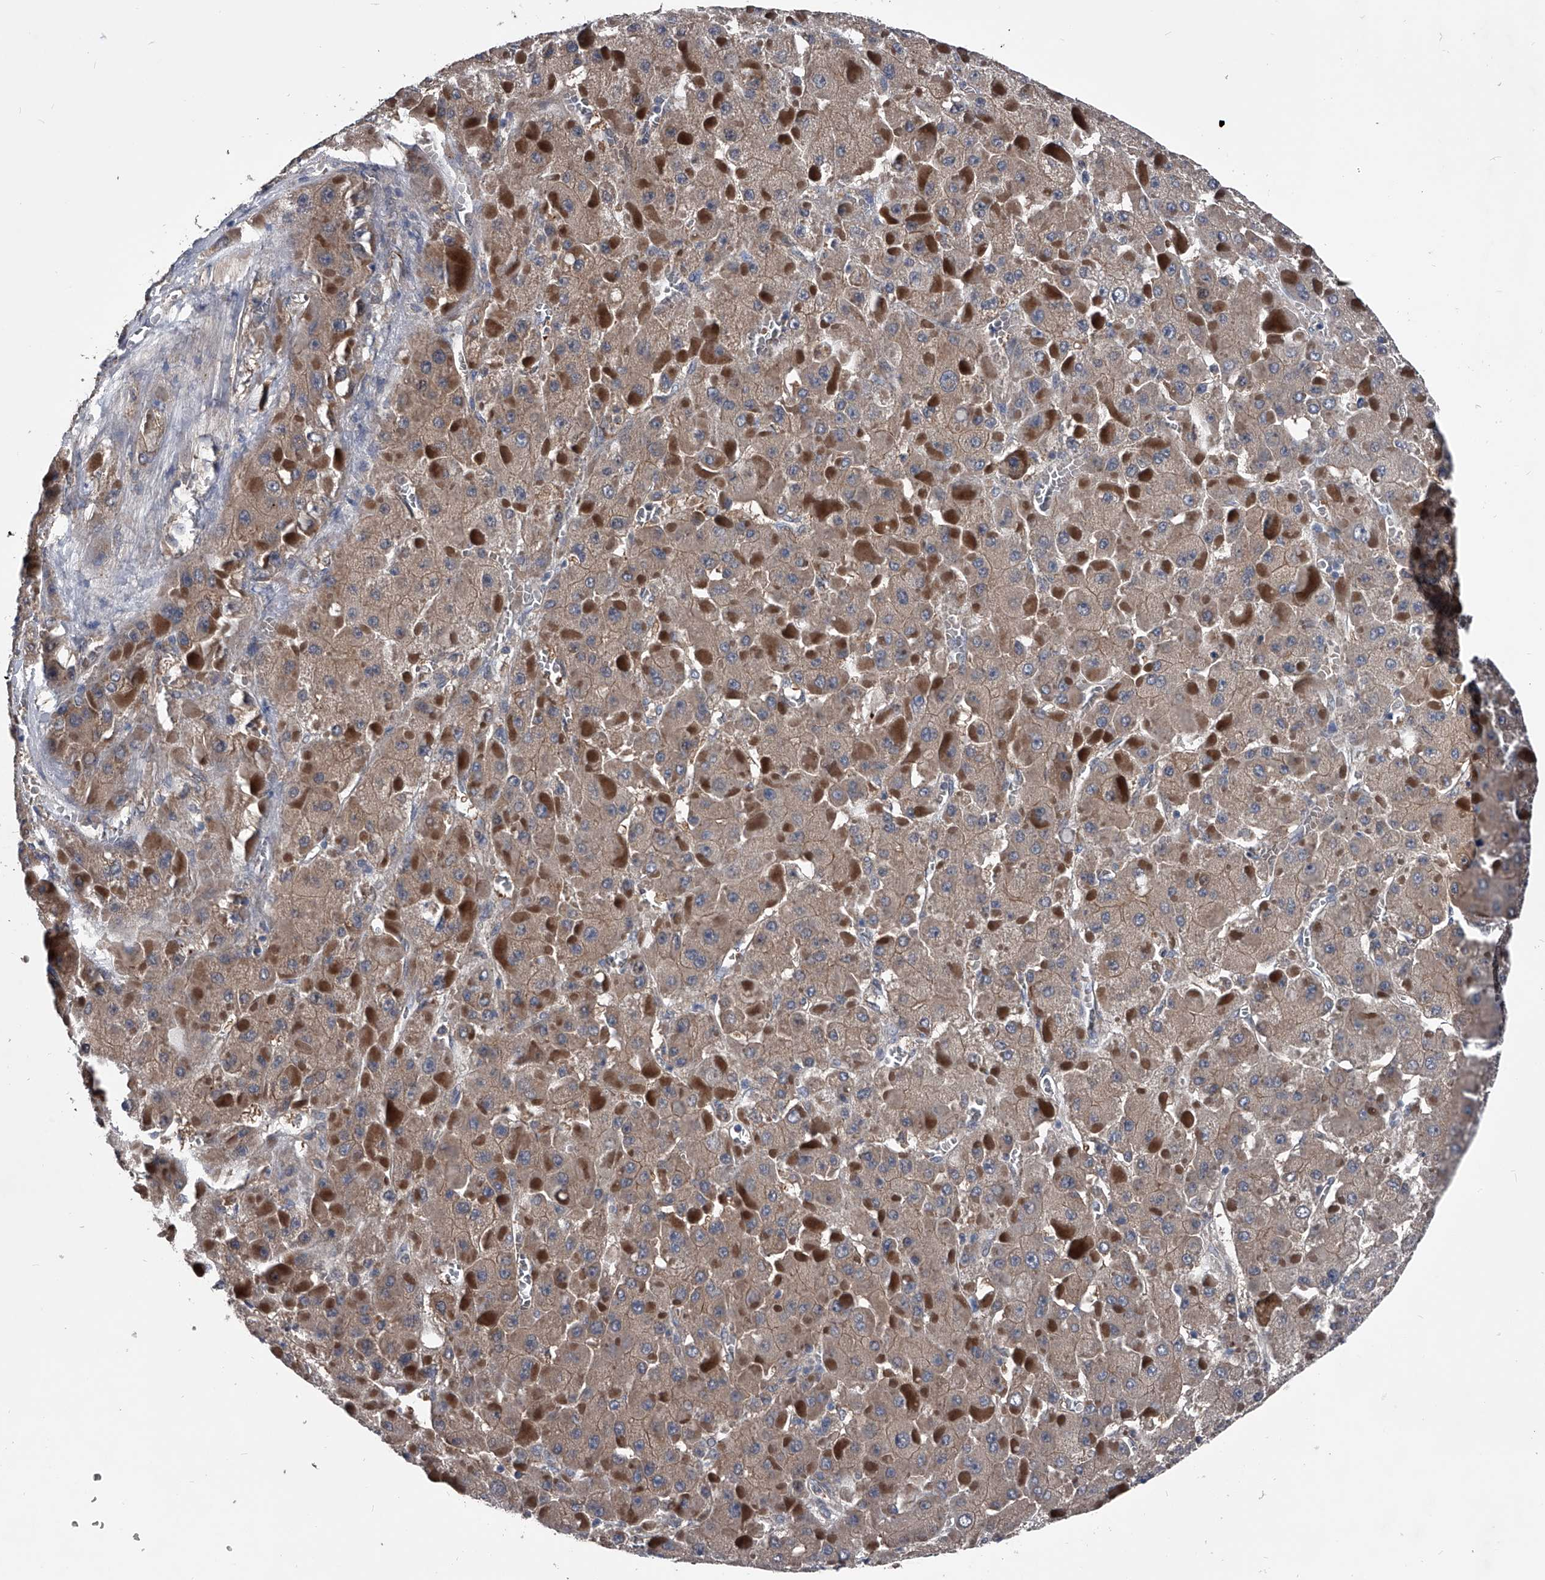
{"staining": {"intensity": "weak", "quantity": ">75%", "location": "cytoplasmic/membranous"}, "tissue": "liver cancer", "cell_type": "Tumor cells", "image_type": "cancer", "snomed": [{"axis": "morphology", "description": "Carcinoma, Hepatocellular, NOS"}, {"axis": "topography", "description": "Liver"}], "caption": "Weak cytoplasmic/membranous expression for a protein is identified in approximately >75% of tumor cells of hepatocellular carcinoma (liver) using immunohistochemistry.", "gene": "KIF13A", "patient": {"sex": "female", "age": 73}}